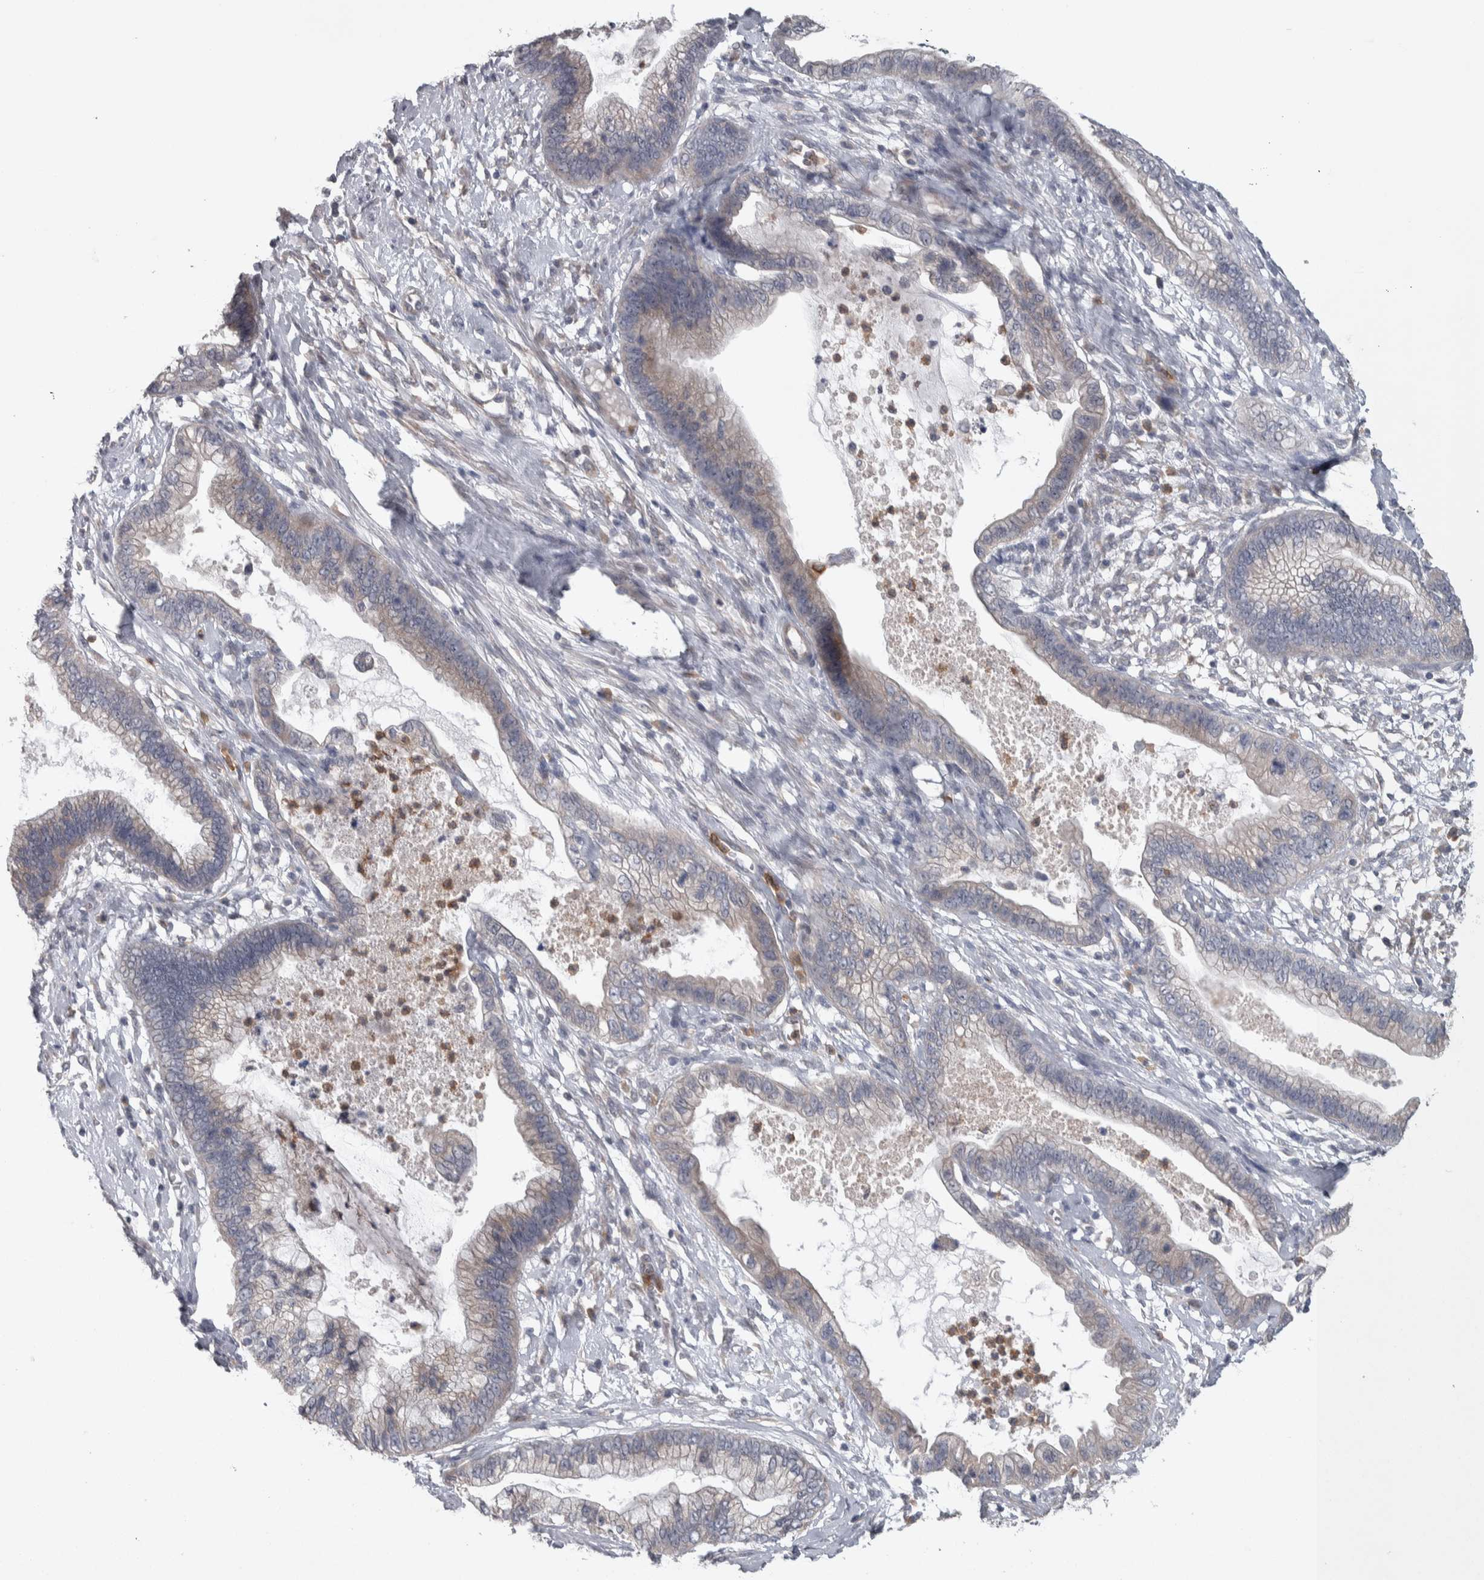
{"staining": {"intensity": "weak", "quantity": "<25%", "location": "cytoplasmic/membranous"}, "tissue": "cervical cancer", "cell_type": "Tumor cells", "image_type": "cancer", "snomed": [{"axis": "morphology", "description": "Adenocarcinoma, NOS"}, {"axis": "topography", "description": "Cervix"}], "caption": "Immunohistochemistry histopathology image of neoplastic tissue: human cervical cancer (adenocarcinoma) stained with DAB reveals no significant protein expression in tumor cells.", "gene": "SRP68", "patient": {"sex": "female", "age": 44}}